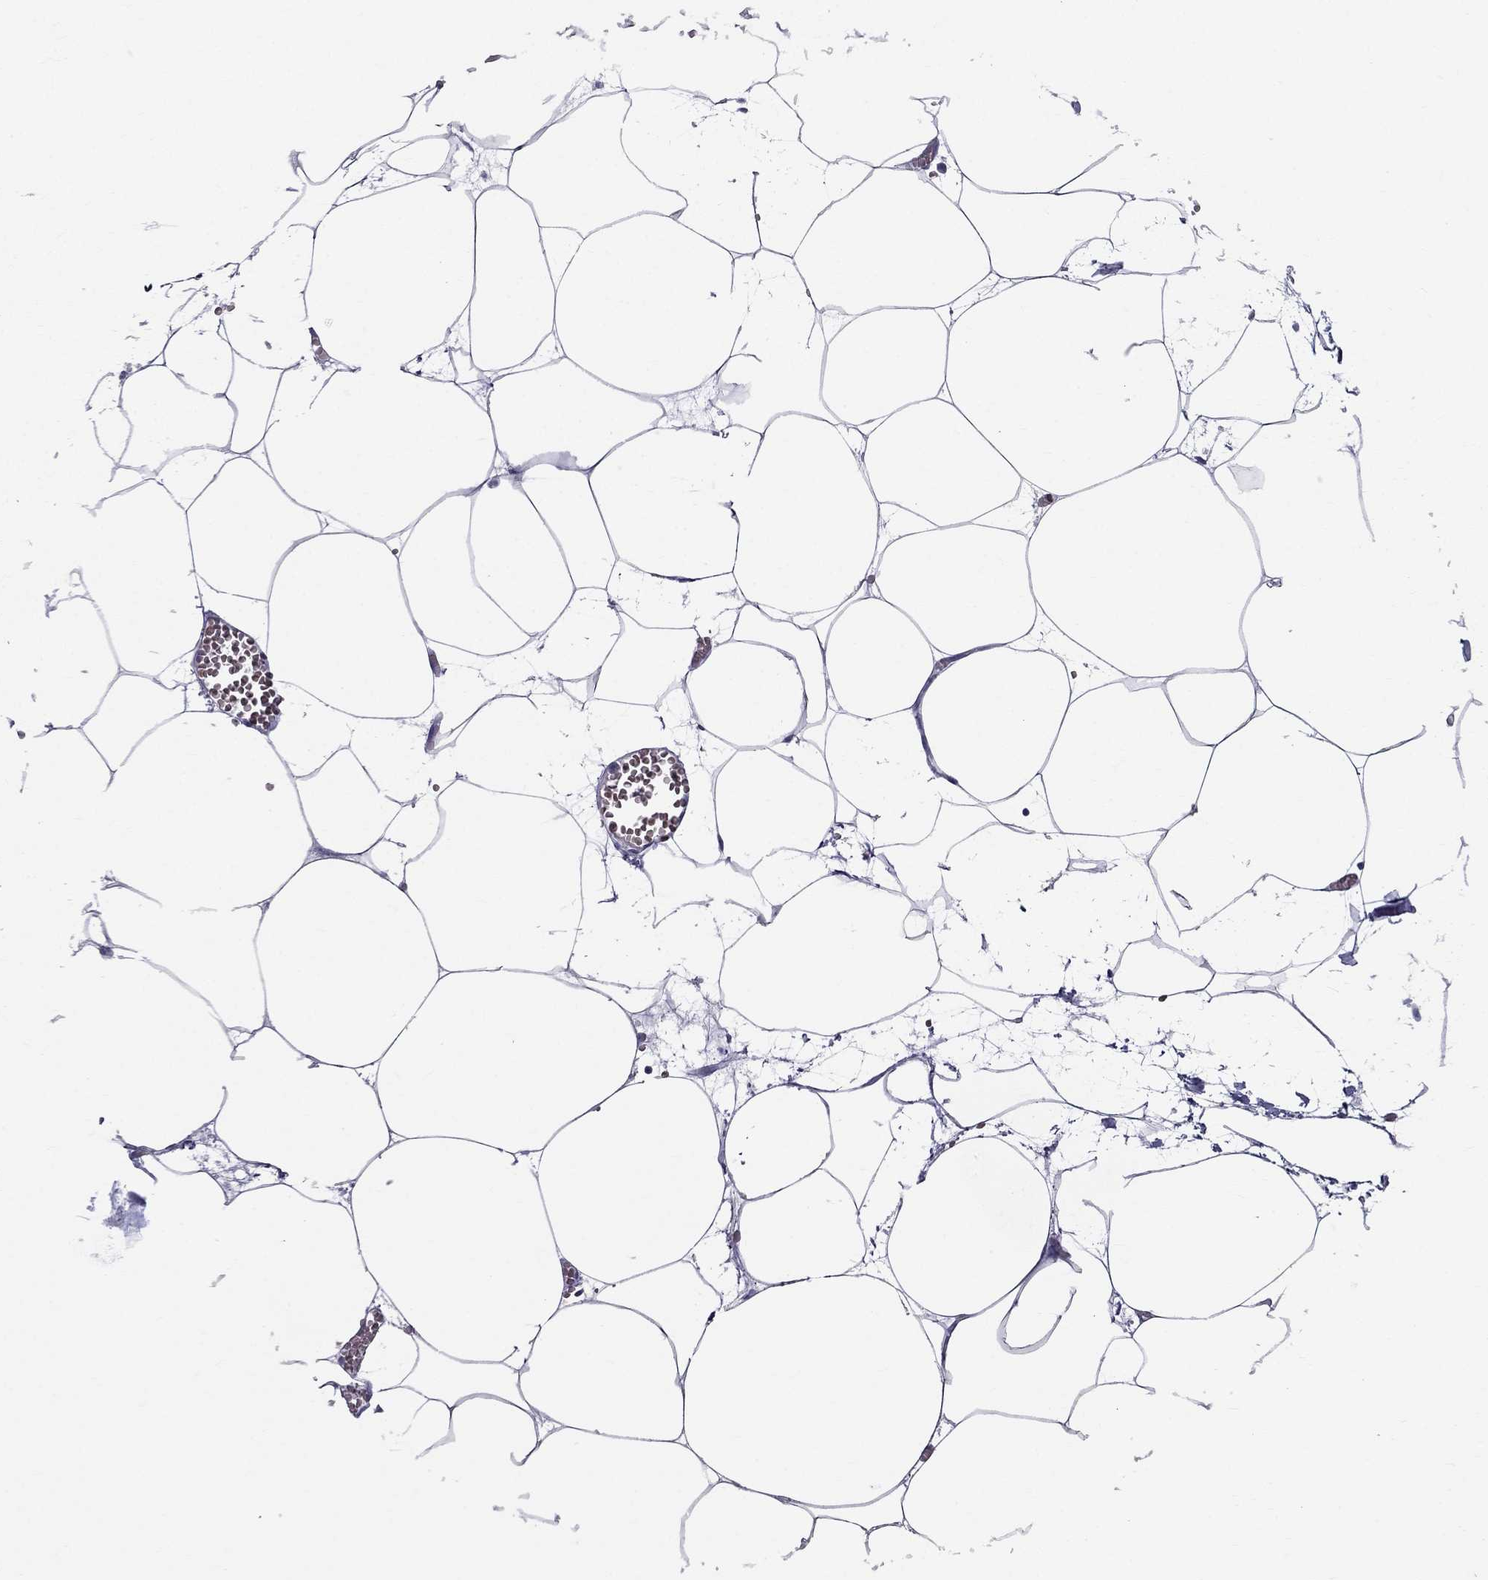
{"staining": {"intensity": "negative", "quantity": "none", "location": "none"}, "tissue": "adipose tissue", "cell_type": "Adipocytes", "image_type": "normal", "snomed": [{"axis": "morphology", "description": "Normal tissue, NOS"}, {"axis": "topography", "description": "Adipose tissue"}, {"axis": "topography", "description": "Pancreas"}, {"axis": "topography", "description": "Peripheral nerve tissue"}], "caption": "Immunohistochemical staining of unremarkable adipose tissue reveals no significant positivity in adipocytes.", "gene": "DNAAF6", "patient": {"sex": "female", "age": 58}}